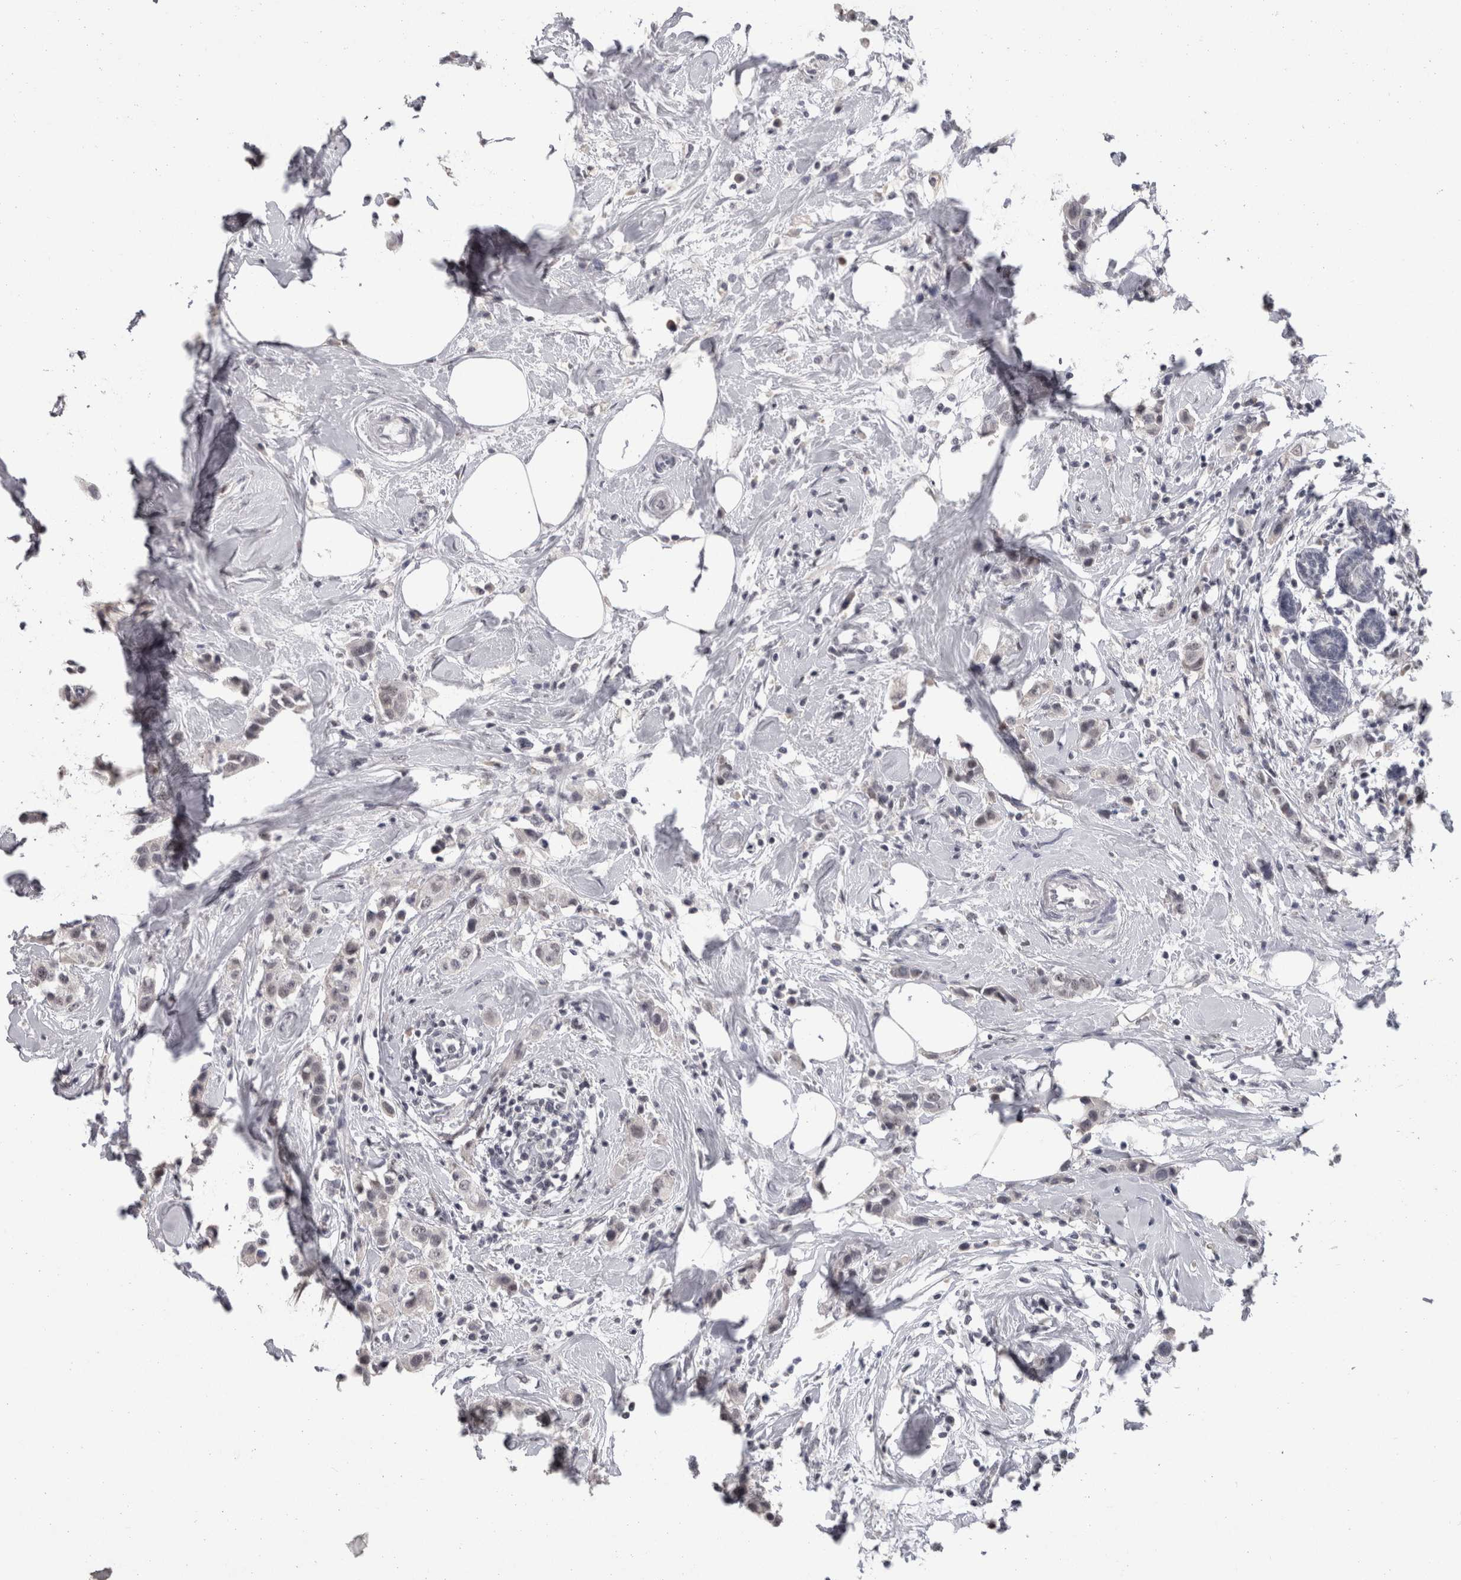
{"staining": {"intensity": "negative", "quantity": "none", "location": "none"}, "tissue": "breast cancer", "cell_type": "Tumor cells", "image_type": "cancer", "snomed": [{"axis": "morphology", "description": "Normal tissue, NOS"}, {"axis": "morphology", "description": "Duct carcinoma"}, {"axis": "topography", "description": "Breast"}], "caption": "Immunohistochemical staining of human infiltrating ductal carcinoma (breast) exhibits no significant expression in tumor cells. The staining is performed using DAB (3,3'-diaminobenzidine) brown chromogen with nuclei counter-stained in using hematoxylin.", "gene": "DDX17", "patient": {"sex": "female", "age": 50}}